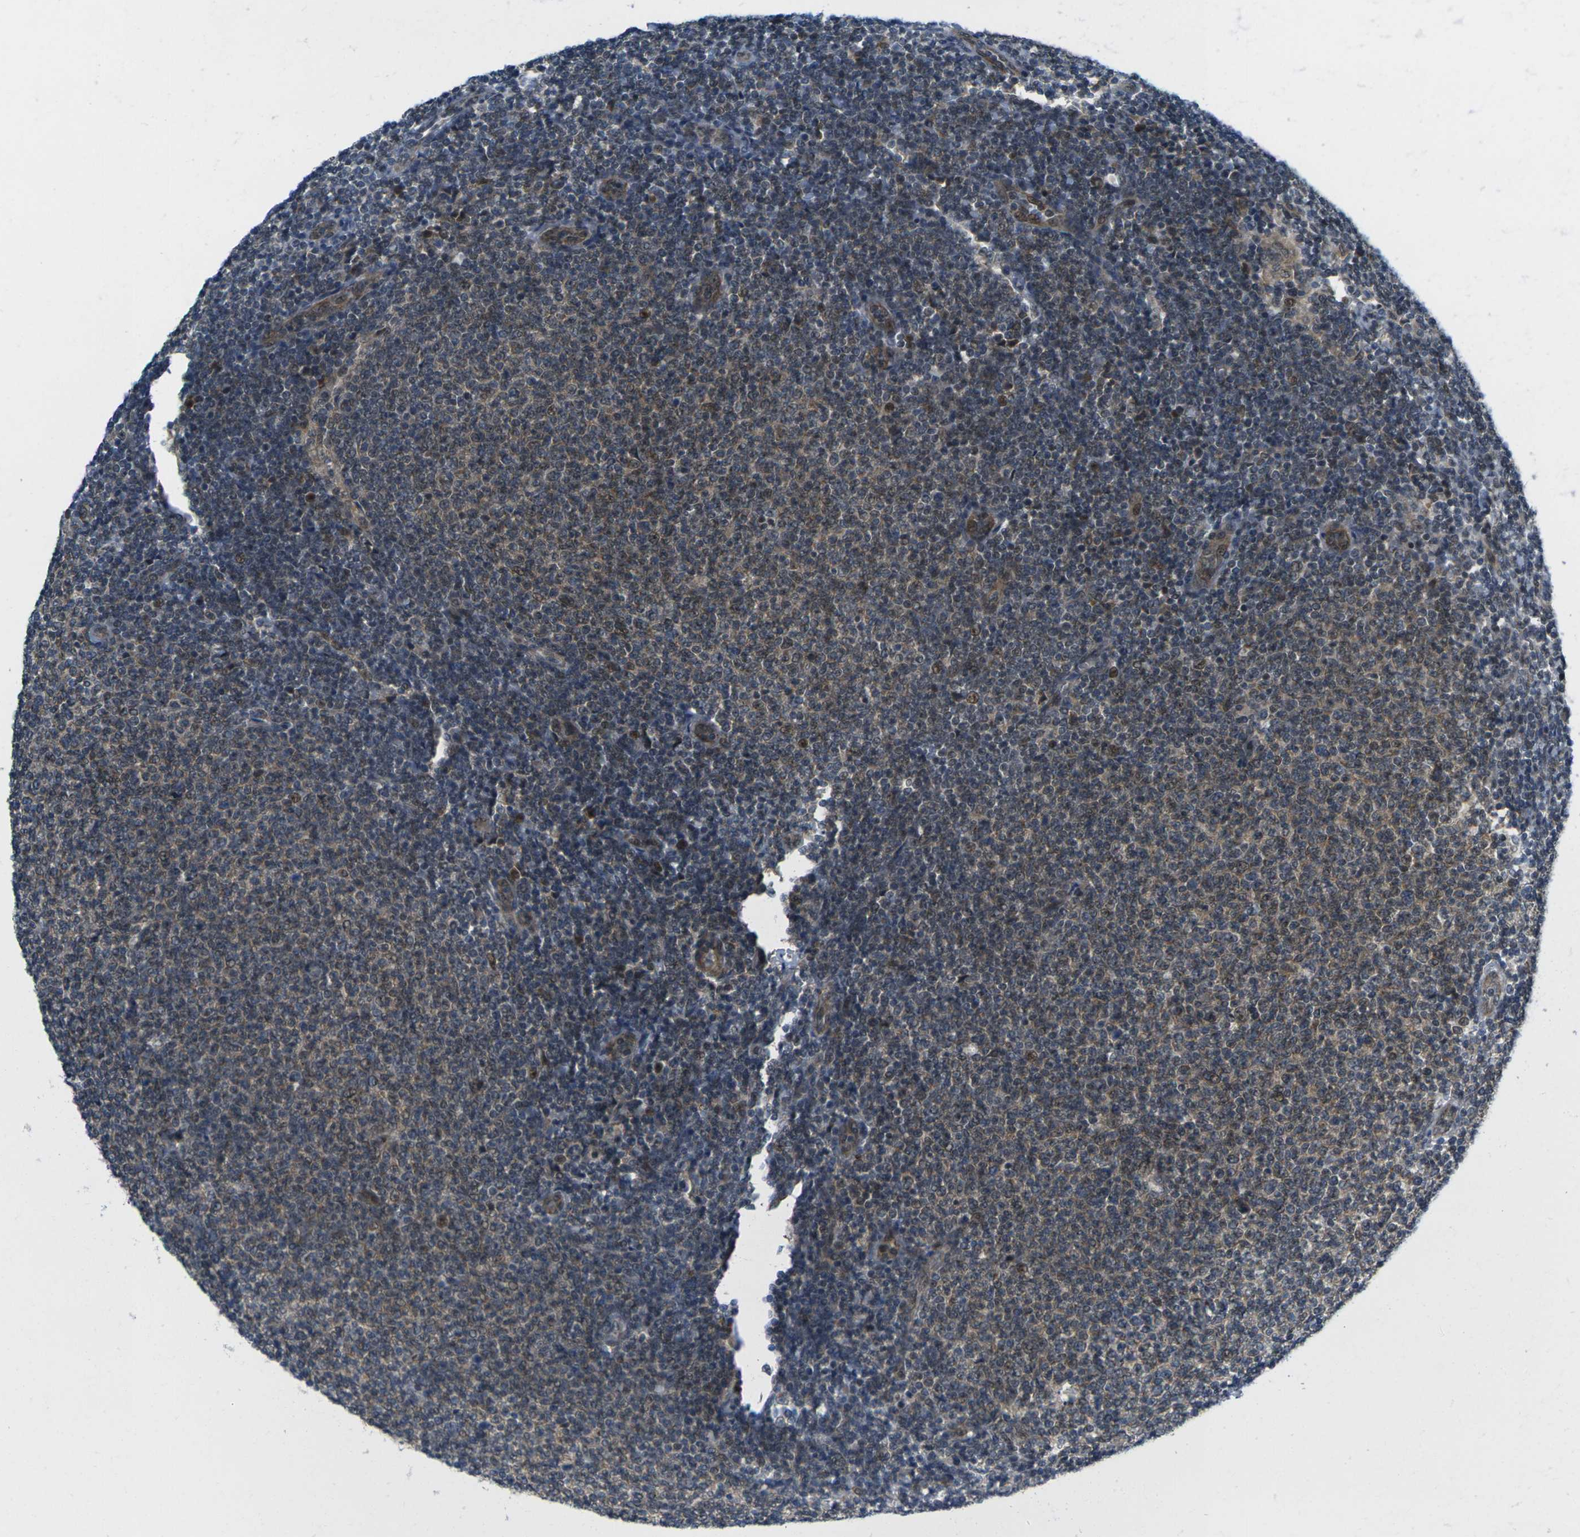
{"staining": {"intensity": "weak", "quantity": "25%-75%", "location": "cytoplasmic/membranous,nuclear"}, "tissue": "lymphoma", "cell_type": "Tumor cells", "image_type": "cancer", "snomed": [{"axis": "morphology", "description": "Malignant lymphoma, non-Hodgkin's type, Low grade"}, {"axis": "topography", "description": "Lymph node"}], "caption": "A brown stain highlights weak cytoplasmic/membranous and nuclear staining of a protein in human lymphoma tumor cells.", "gene": "KCTD10", "patient": {"sex": "male", "age": 66}}